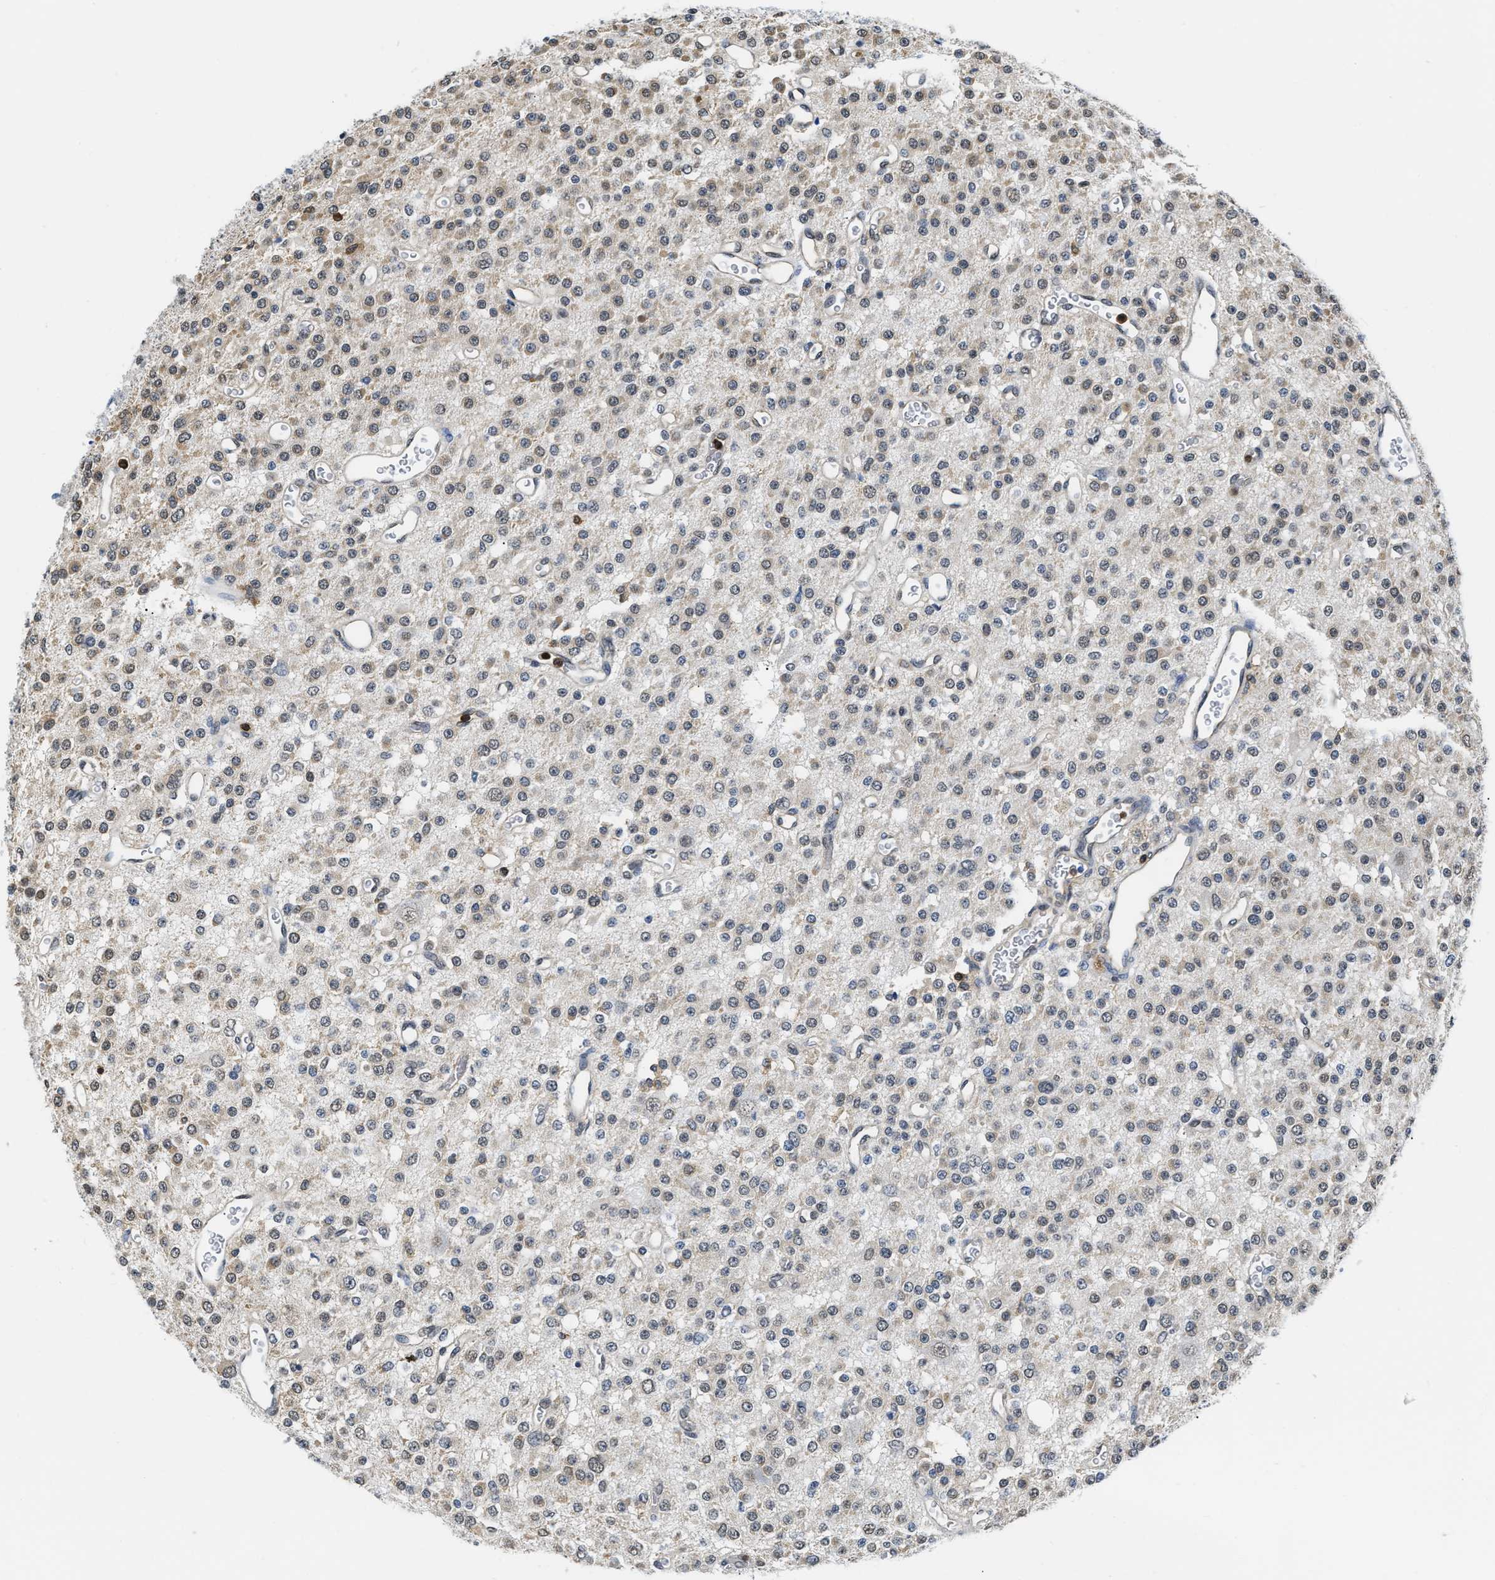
{"staining": {"intensity": "weak", "quantity": "<25%", "location": "nuclear"}, "tissue": "glioma", "cell_type": "Tumor cells", "image_type": "cancer", "snomed": [{"axis": "morphology", "description": "Glioma, malignant, Low grade"}, {"axis": "topography", "description": "Brain"}], "caption": "IHC of human malignant low-grade glioma exhibits no staining in tumor cells.", "gene": "STK10", "patient": {"sex": "male", "age": 38}}